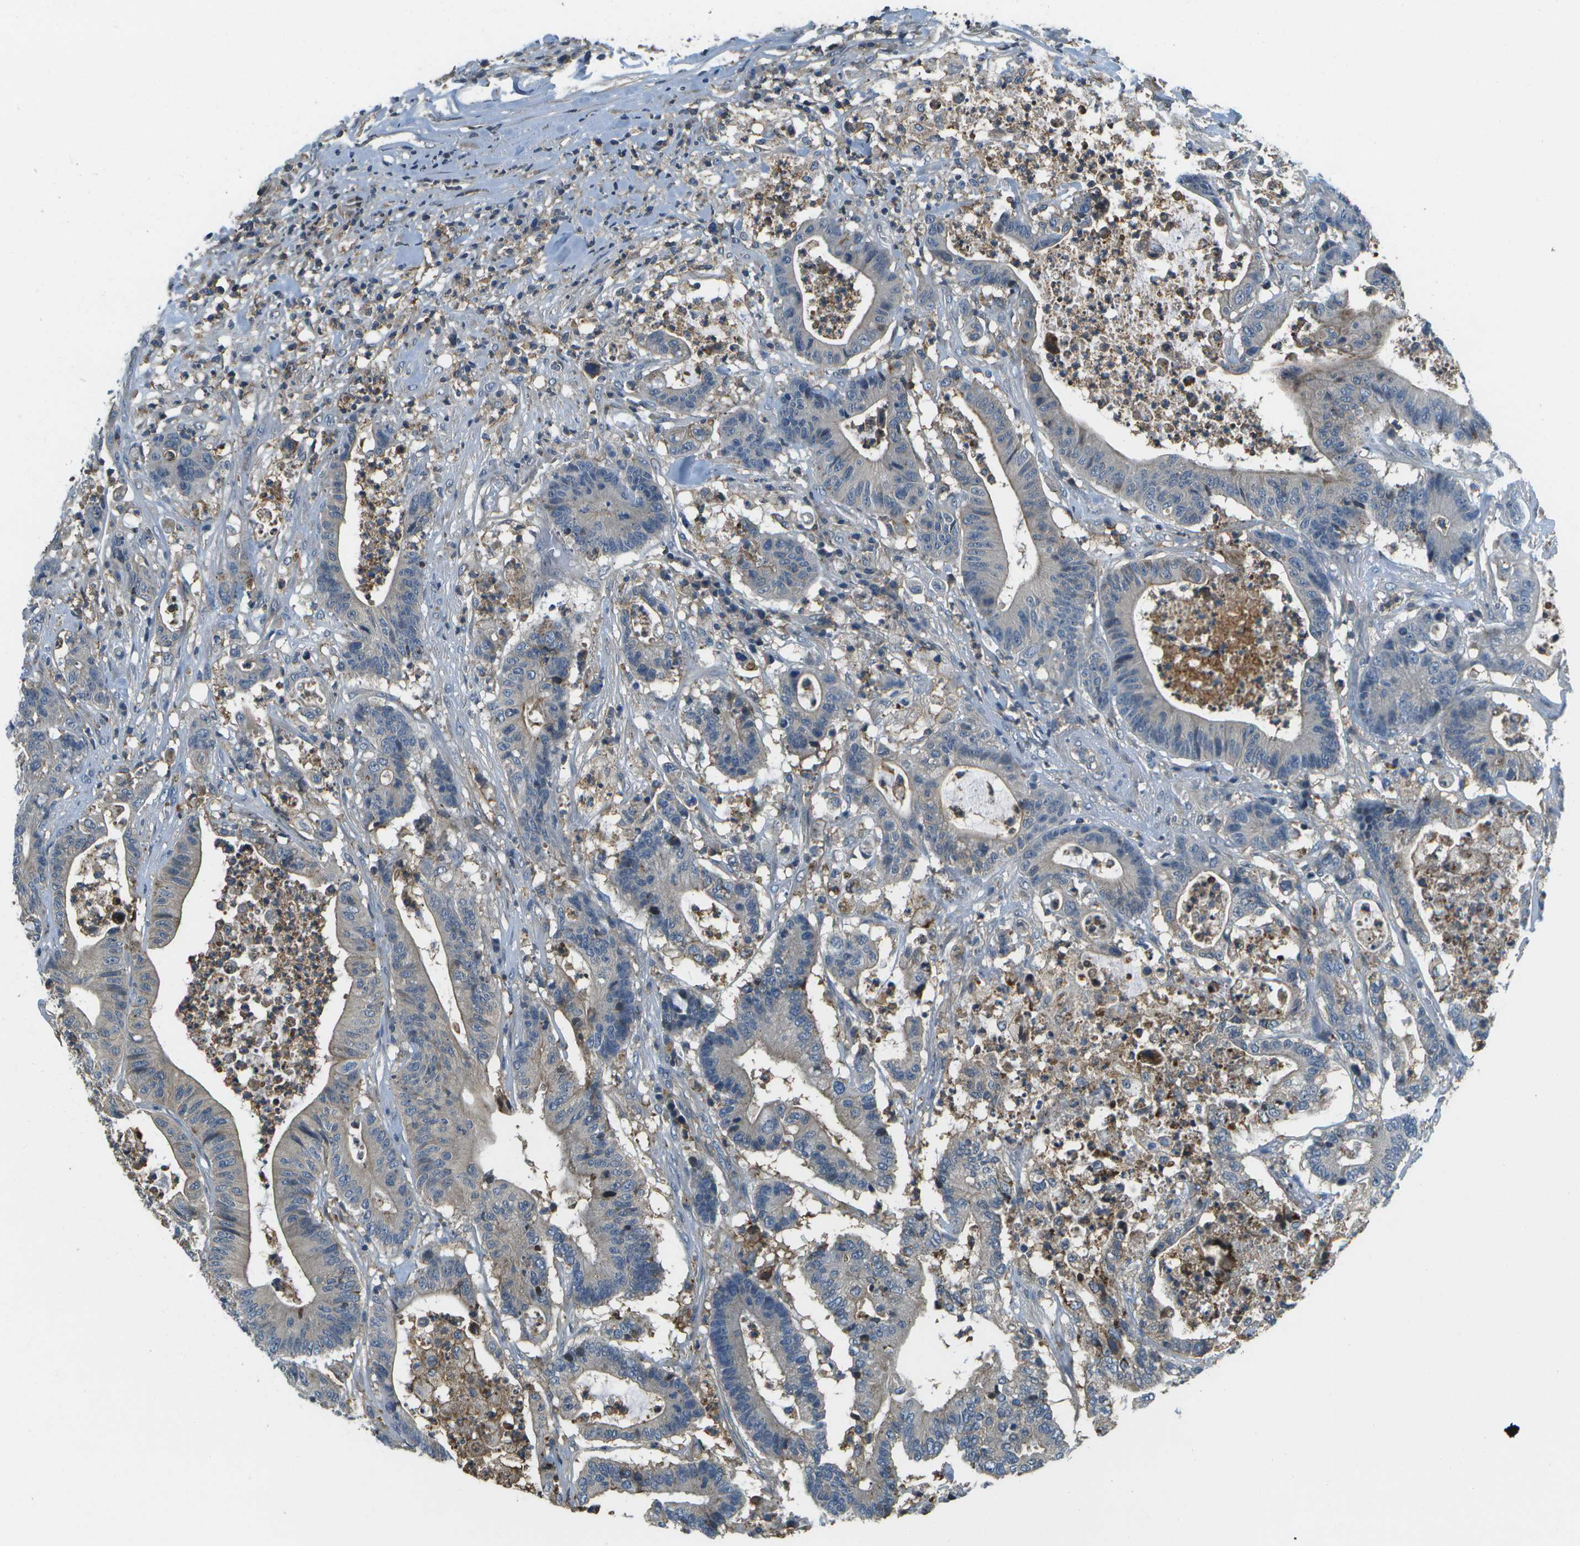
{"staining": {"intensity": "moderate", "quantity": "<25%", "location": "cytoplasmic/membranous"}, "tissue": "colorectal cancer", "cell_type": "Tumor cells", "image_type": "cancer", "snomed": [{"axis": "morphology", "description": "Adenocarcinoma, NOS"}, {"axis": "topography", "description": "Colon"}], "caption": "IHC of human colorectal cancer (adenocarcinoma) displays low levels of moderate cytoplasmic/membranous positivity in approximately <25% of tumor cells.", "gene": "LRRC66", "patient": {"sex": "female", "age": 84}}